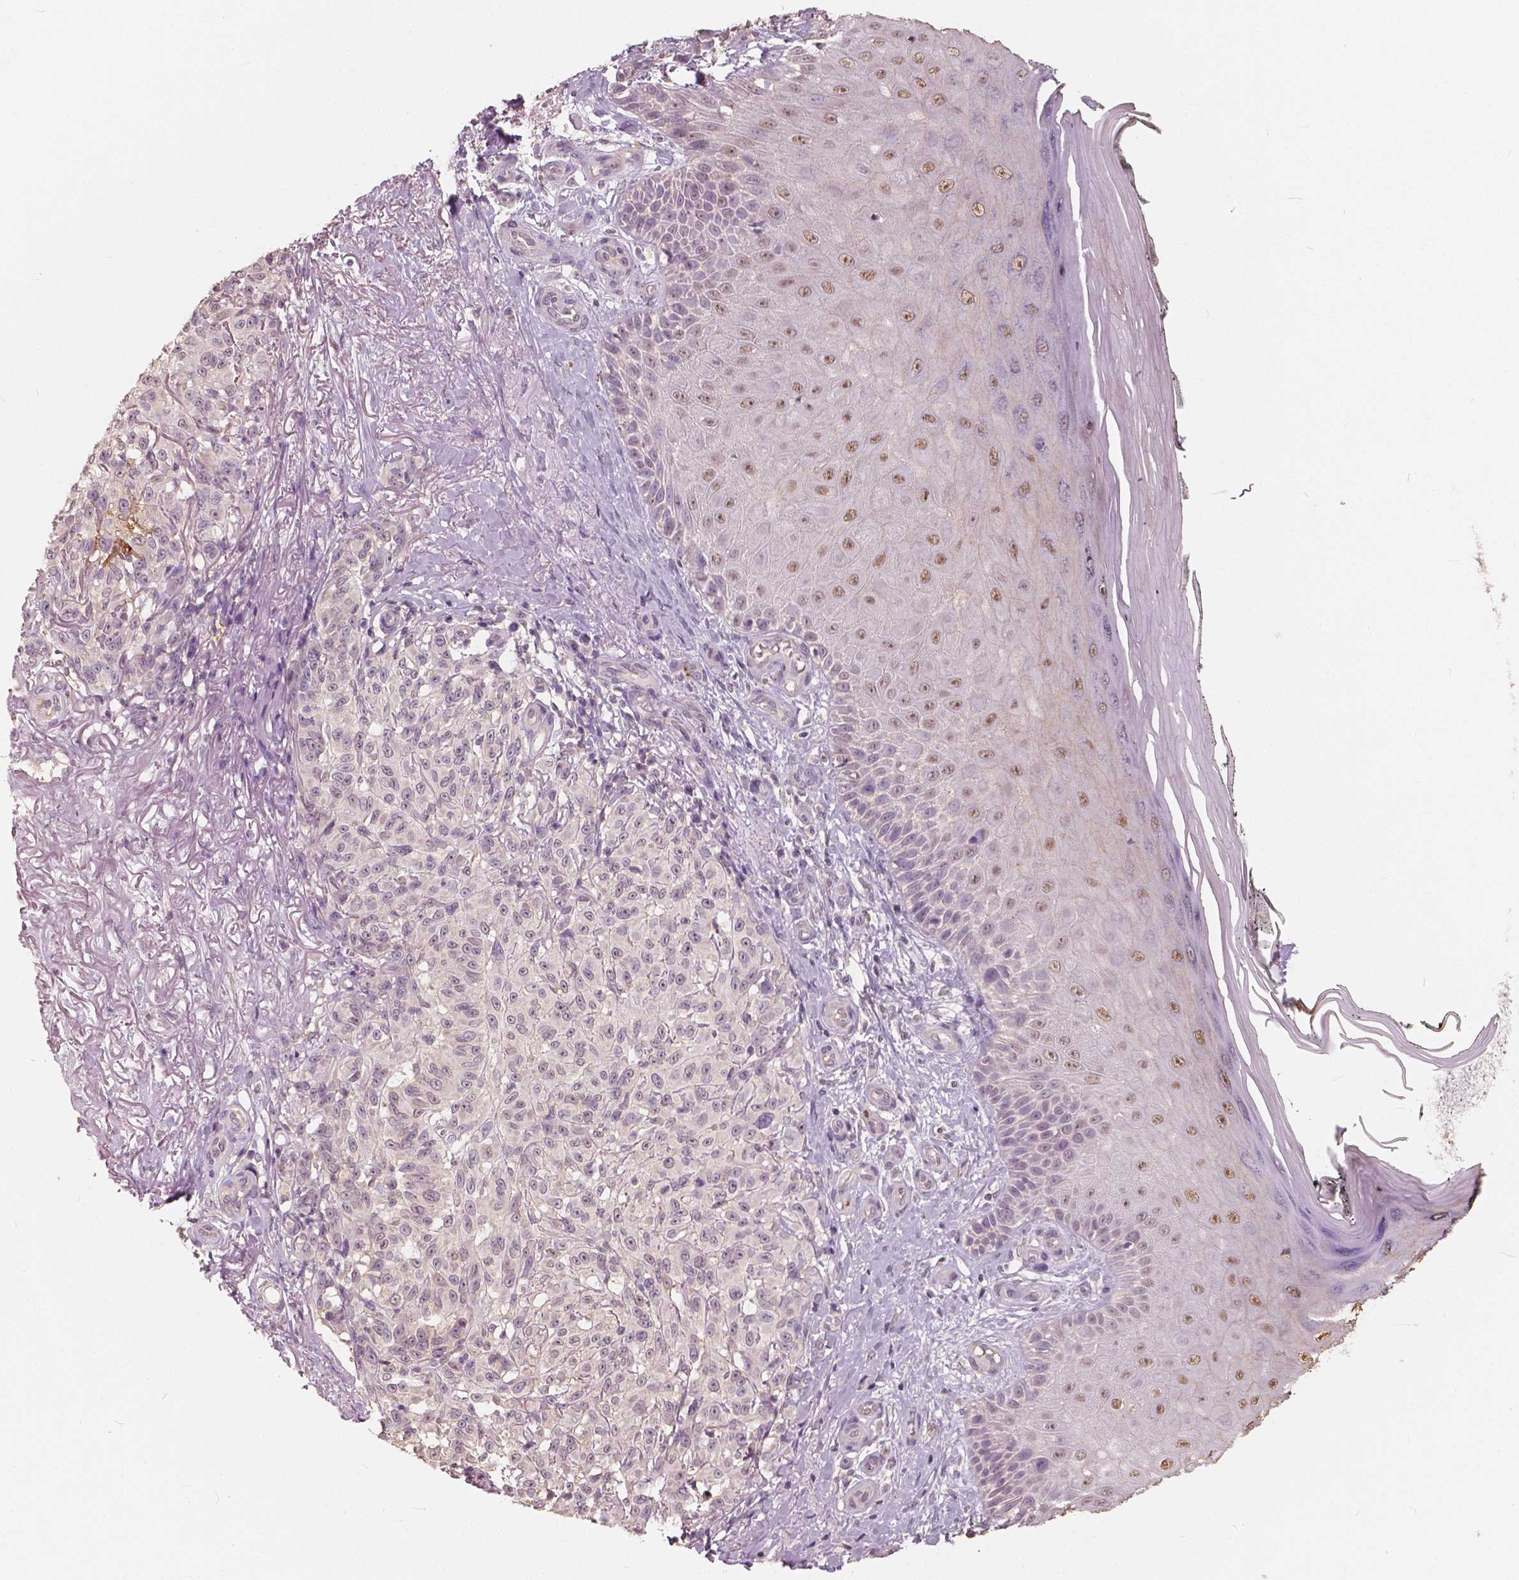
{"staining": {"intensity": "negative", "quantity": "none", "location": "none"}, "tissue": "melanoma", "cell_type": "Tumor cells", "image_type": "cancer", "snomed": [{"axis": "morphology", "description": "Malignant melanoma, NOS"}, {"axis": "topography", "description": "Skin"}], "caption": "High magnification brightfield microscopy of malignant melanoma stained with DAB (brown) and counterstained with hematoxylin (blue): tumor cells show no significant positivity.", "gene": "SAT2", "patient": {"sex": "female", "age": 85}}